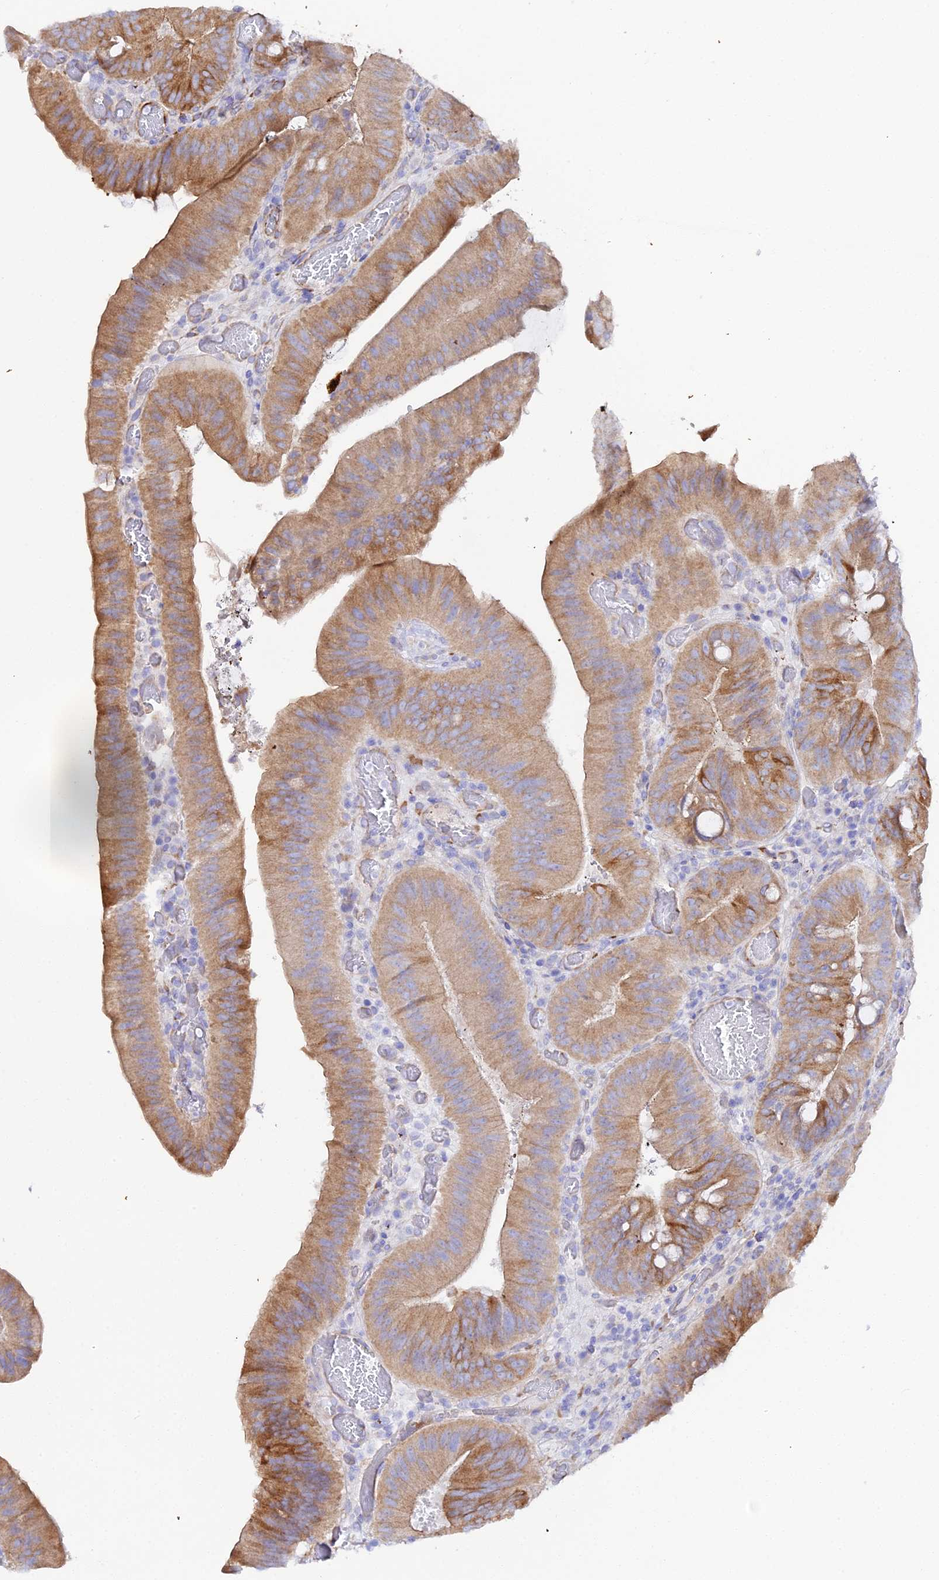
{"staining": {"intensity": "moderate", "quantity": ">75%", "location": "cytoplasmic/membranous"}, "tissue": "colorectal cancer", "cell_type": "Tumor cells", "image_type": "cancer", "snomed": [{"axis": "morphology", "description": "Adenocarcinoma, NOS"}, {"axis": "topography", "description": "Colon"}], "caption": "Adenocarcinoma (colorectal) stained for a protein (brown) displays moderate cytoplasmic/membranous positive staining in approximately >75% of tumor cells.", "gene": "CFAP45", "patient": {"sex": "female", "age": 43}}